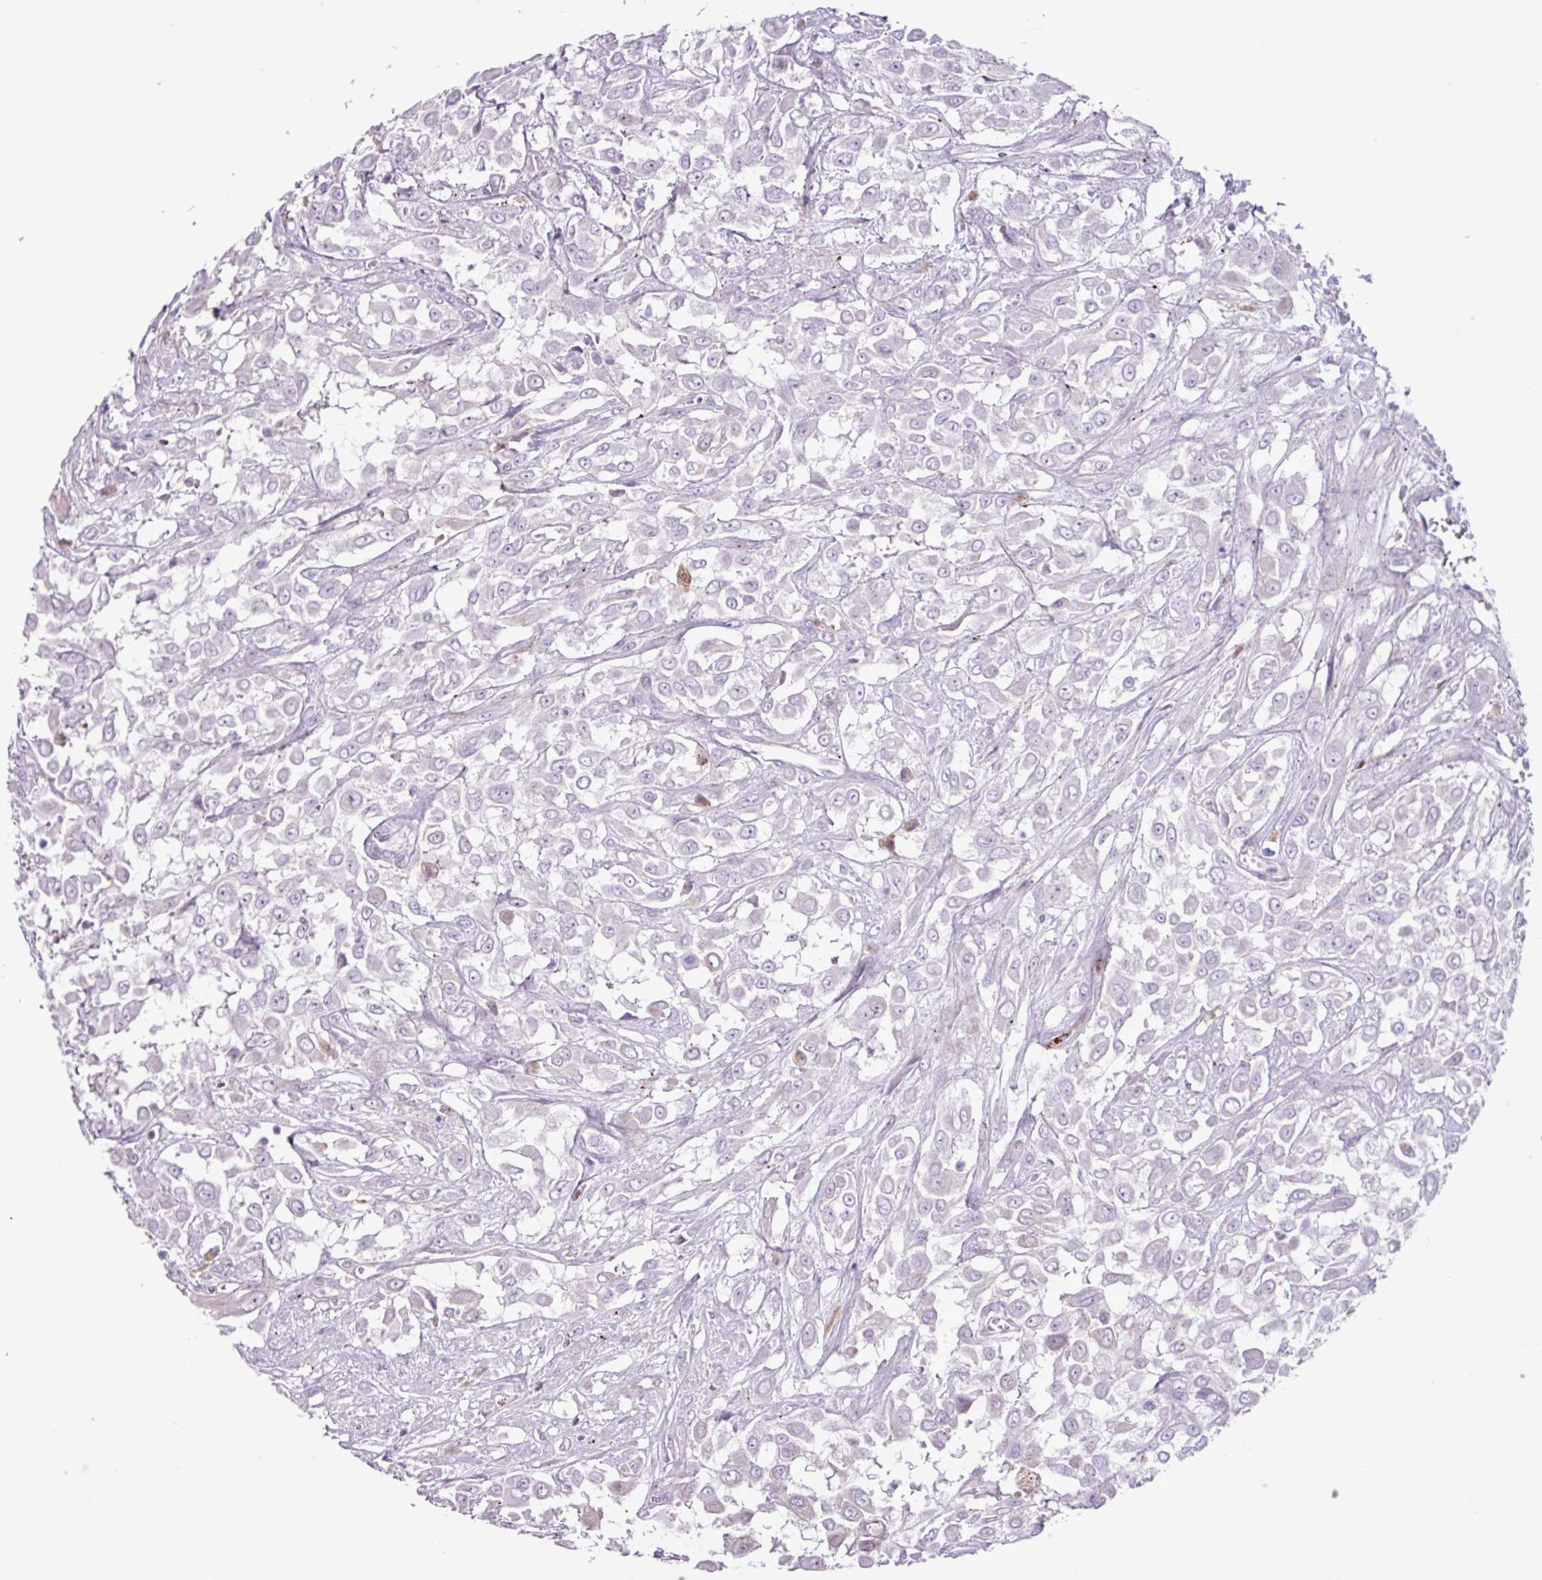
{"staining": {"intensity": "negative", "quantity": "none", "location": "none"}, "tissue": "urothelial cancer", "cell_type": "Tumor cells", "image_type": "cancer", "snomed": [{"axis": "morphology", "description": "Urothelial carcinoma, High grade"}, {"axis": "topography", "description": "Urinary bladder"}], "caption": "DAB (3,3'-diaminobenzidine) immunohistochemical staining of urothelial cancer shows no significant positivity in tumor cells. (DAB (3,3'-diaminobenzidine) immunohistochemistry (IHC) with hematoxylin counter stain).", "gene": "C4B", "patient": {"sex": "male", "age": 57}}